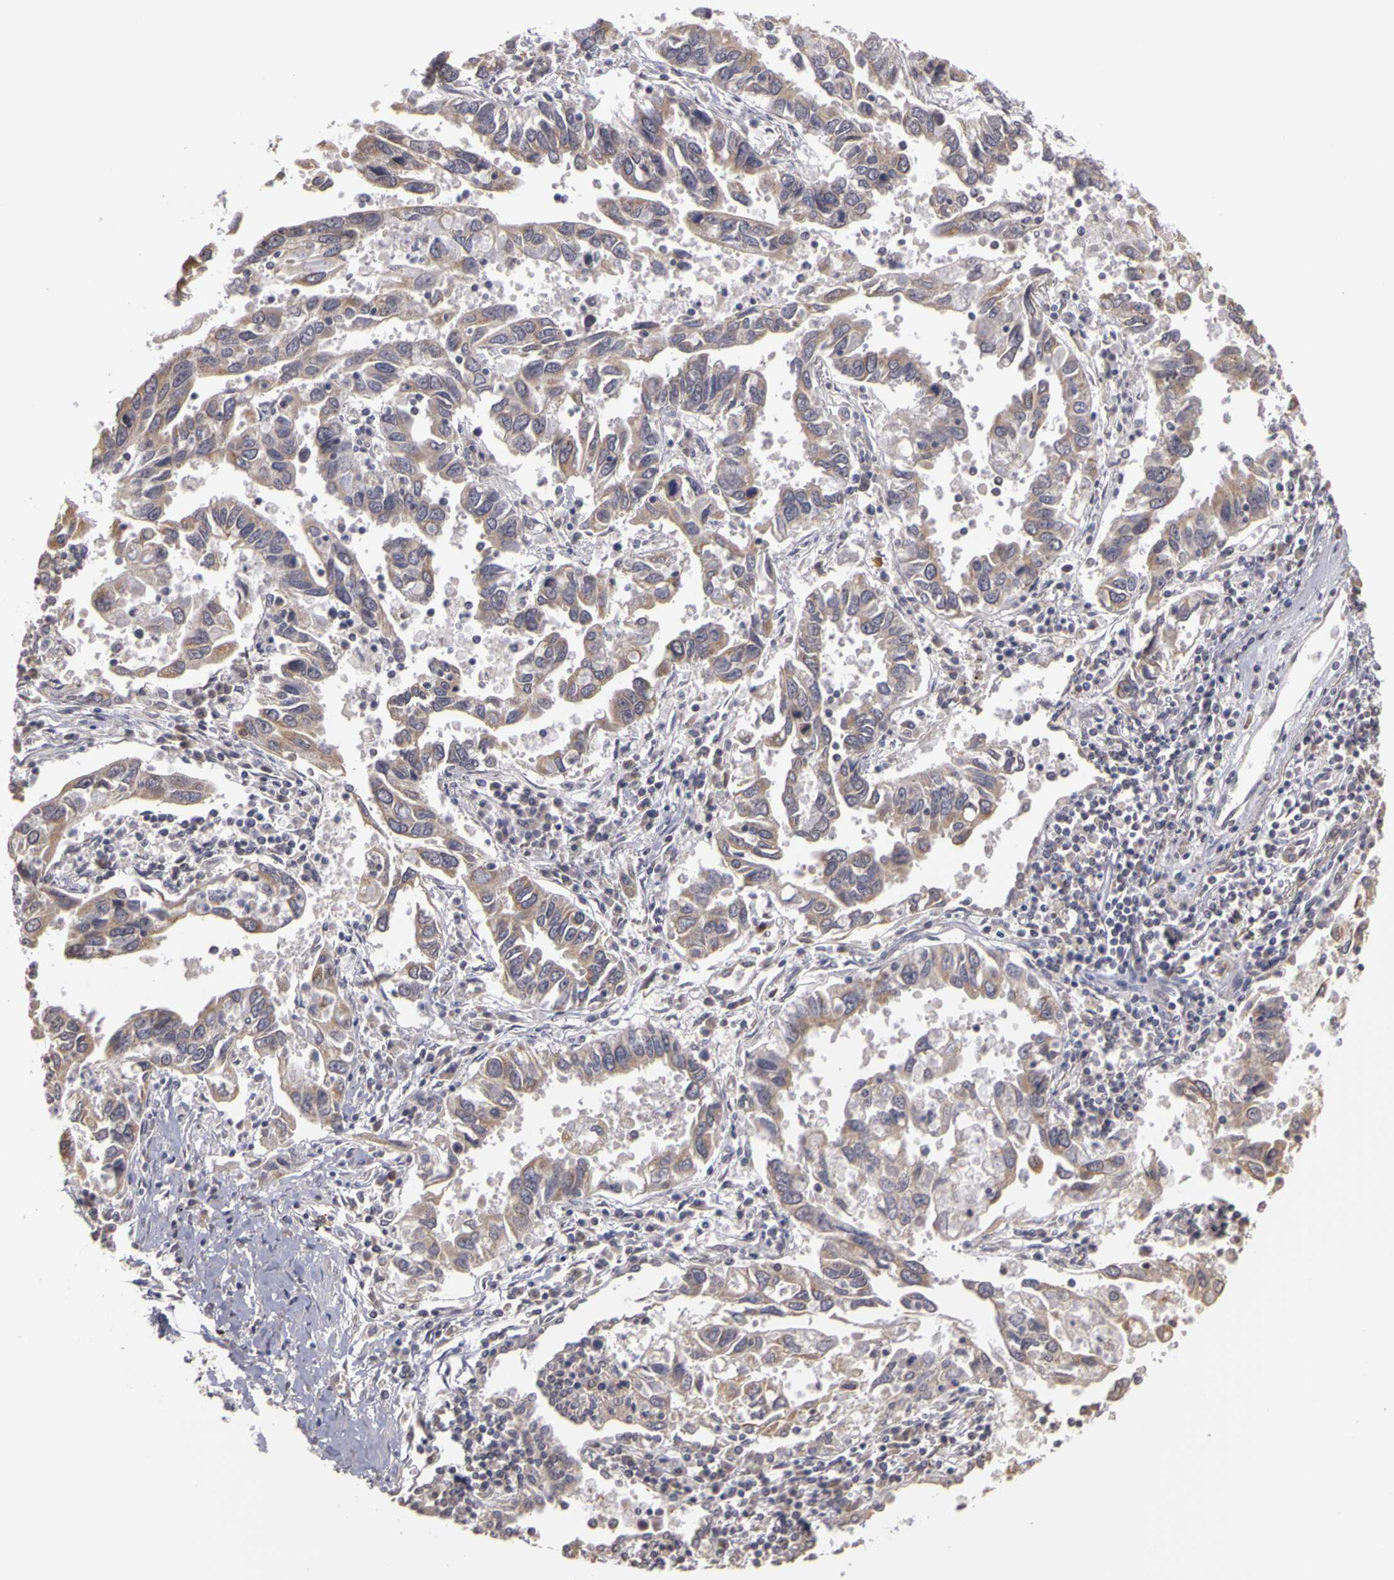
{"staining": {"intensity": "weak", "quantity": "25%-75%", "location": "cytoplasmic/membranous"}, "tissue": "lung cancer", "cell_type": "Tumor cells", "image_type": "cancer", "snomed": [{"axis": "morphology", "description": "Adenocarcinoma, NOS"}, {"axis": "topography", "description": "Lung"}], "caption": "Immunohistochemistry (DAB (3,3'-diaminobenzidine)) staining of lung cancer demonstrates weak cytoplasmic/membranous protein staining in about 25%-75% of tumor cells.", "gene": "FRMD7", "patient": {"sex": "male", "age": 48}}